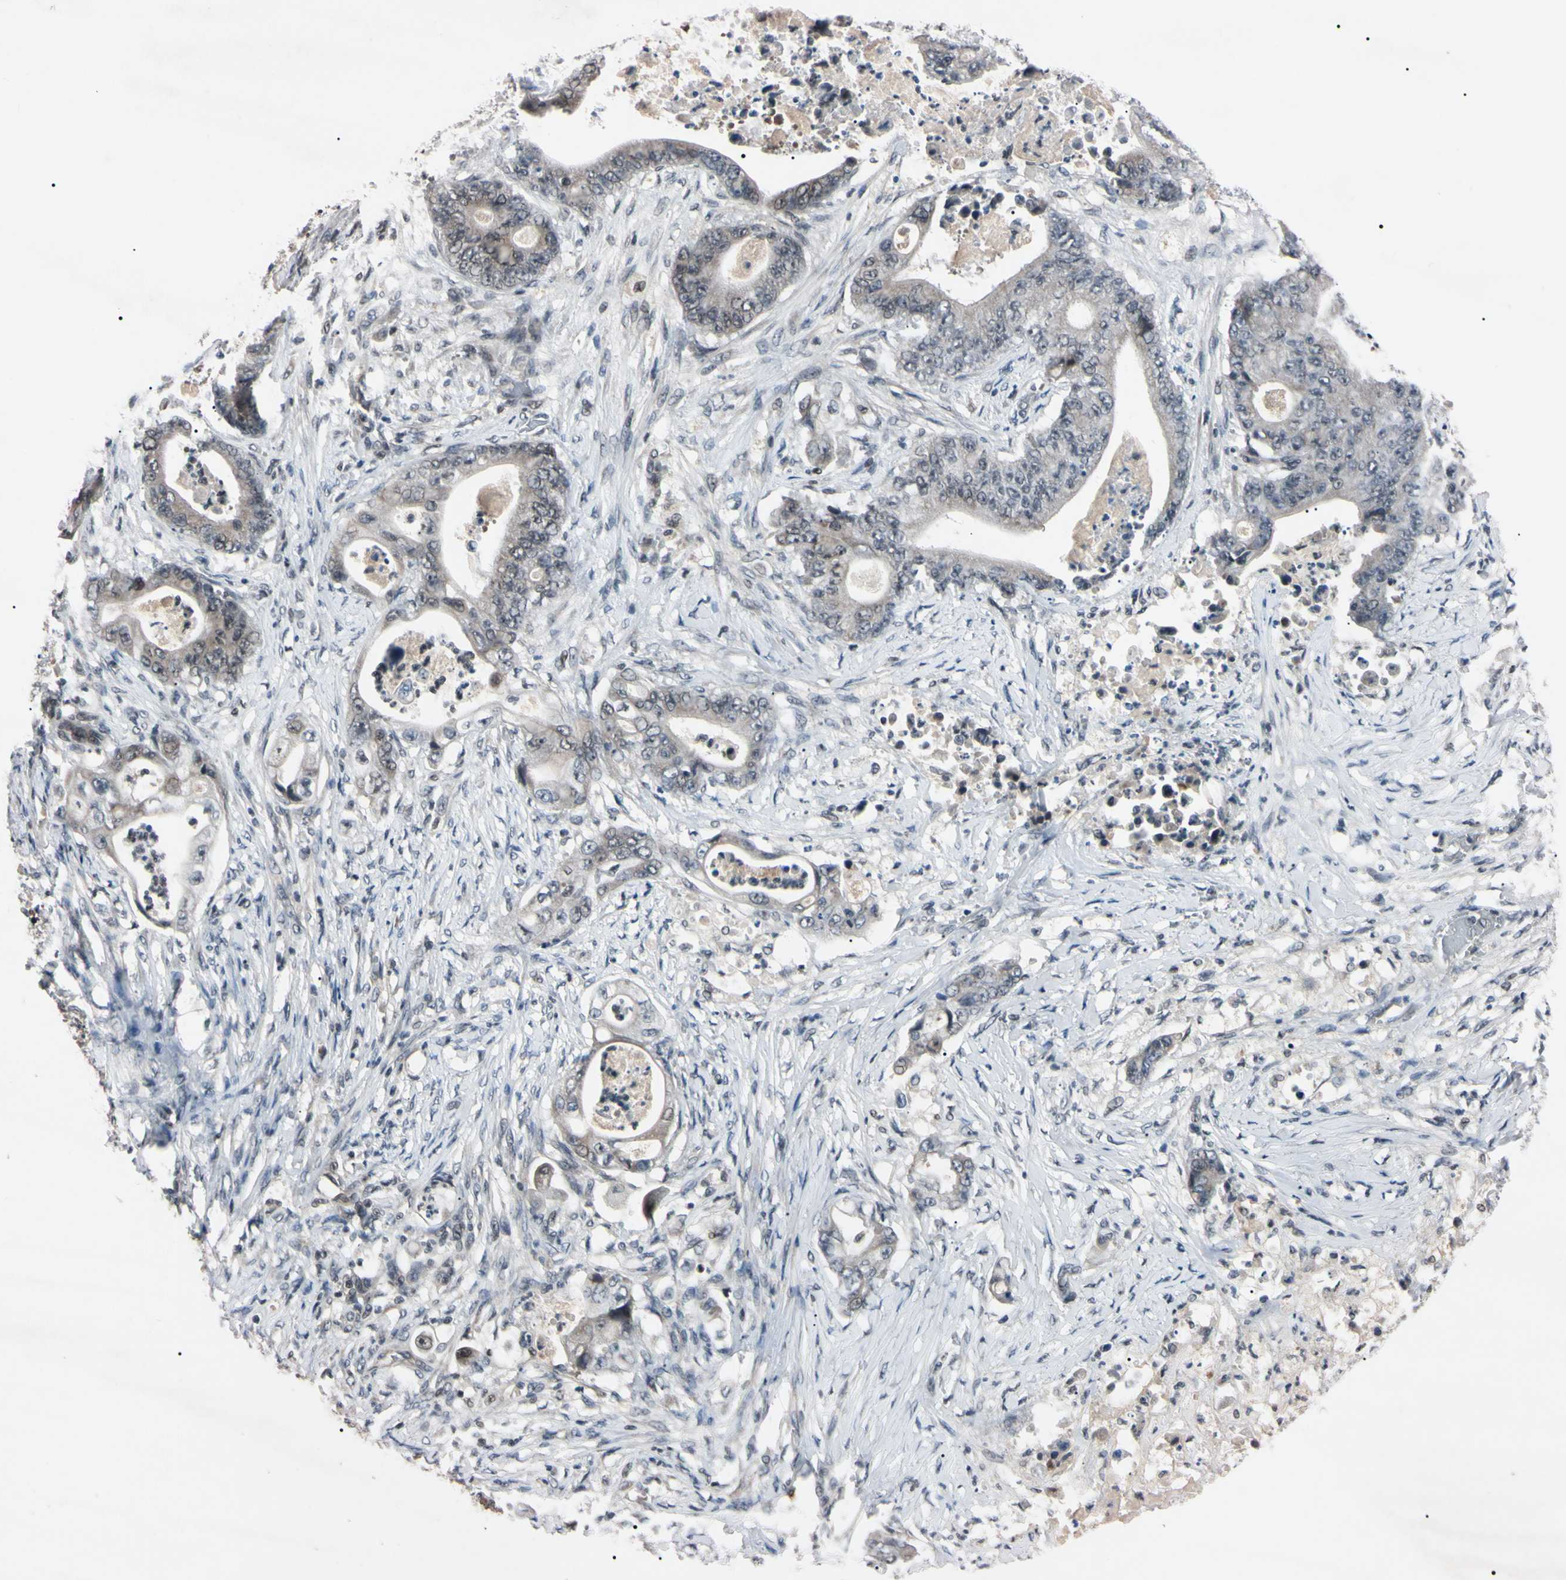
{"staining": {"intensity": "moderate", "quantity": "<25%", "location": "nuclear"}, "tissue": "stomach cancer", "cell_type": "Tumor cells", "image_type": "cancer", "snomed": [{"axis": "morphology", "description": "Adenocarcinoma, NOS"}, {"axis": "topography", "description": "Stomach"}], "caption": "Protein expression by IHC reveals moderate nuclear positivity in about <25% of tumor cells in adenocarcinoma (stomach).", "gene": "YY1", "patient": {"sex": "female", "age": 73}}